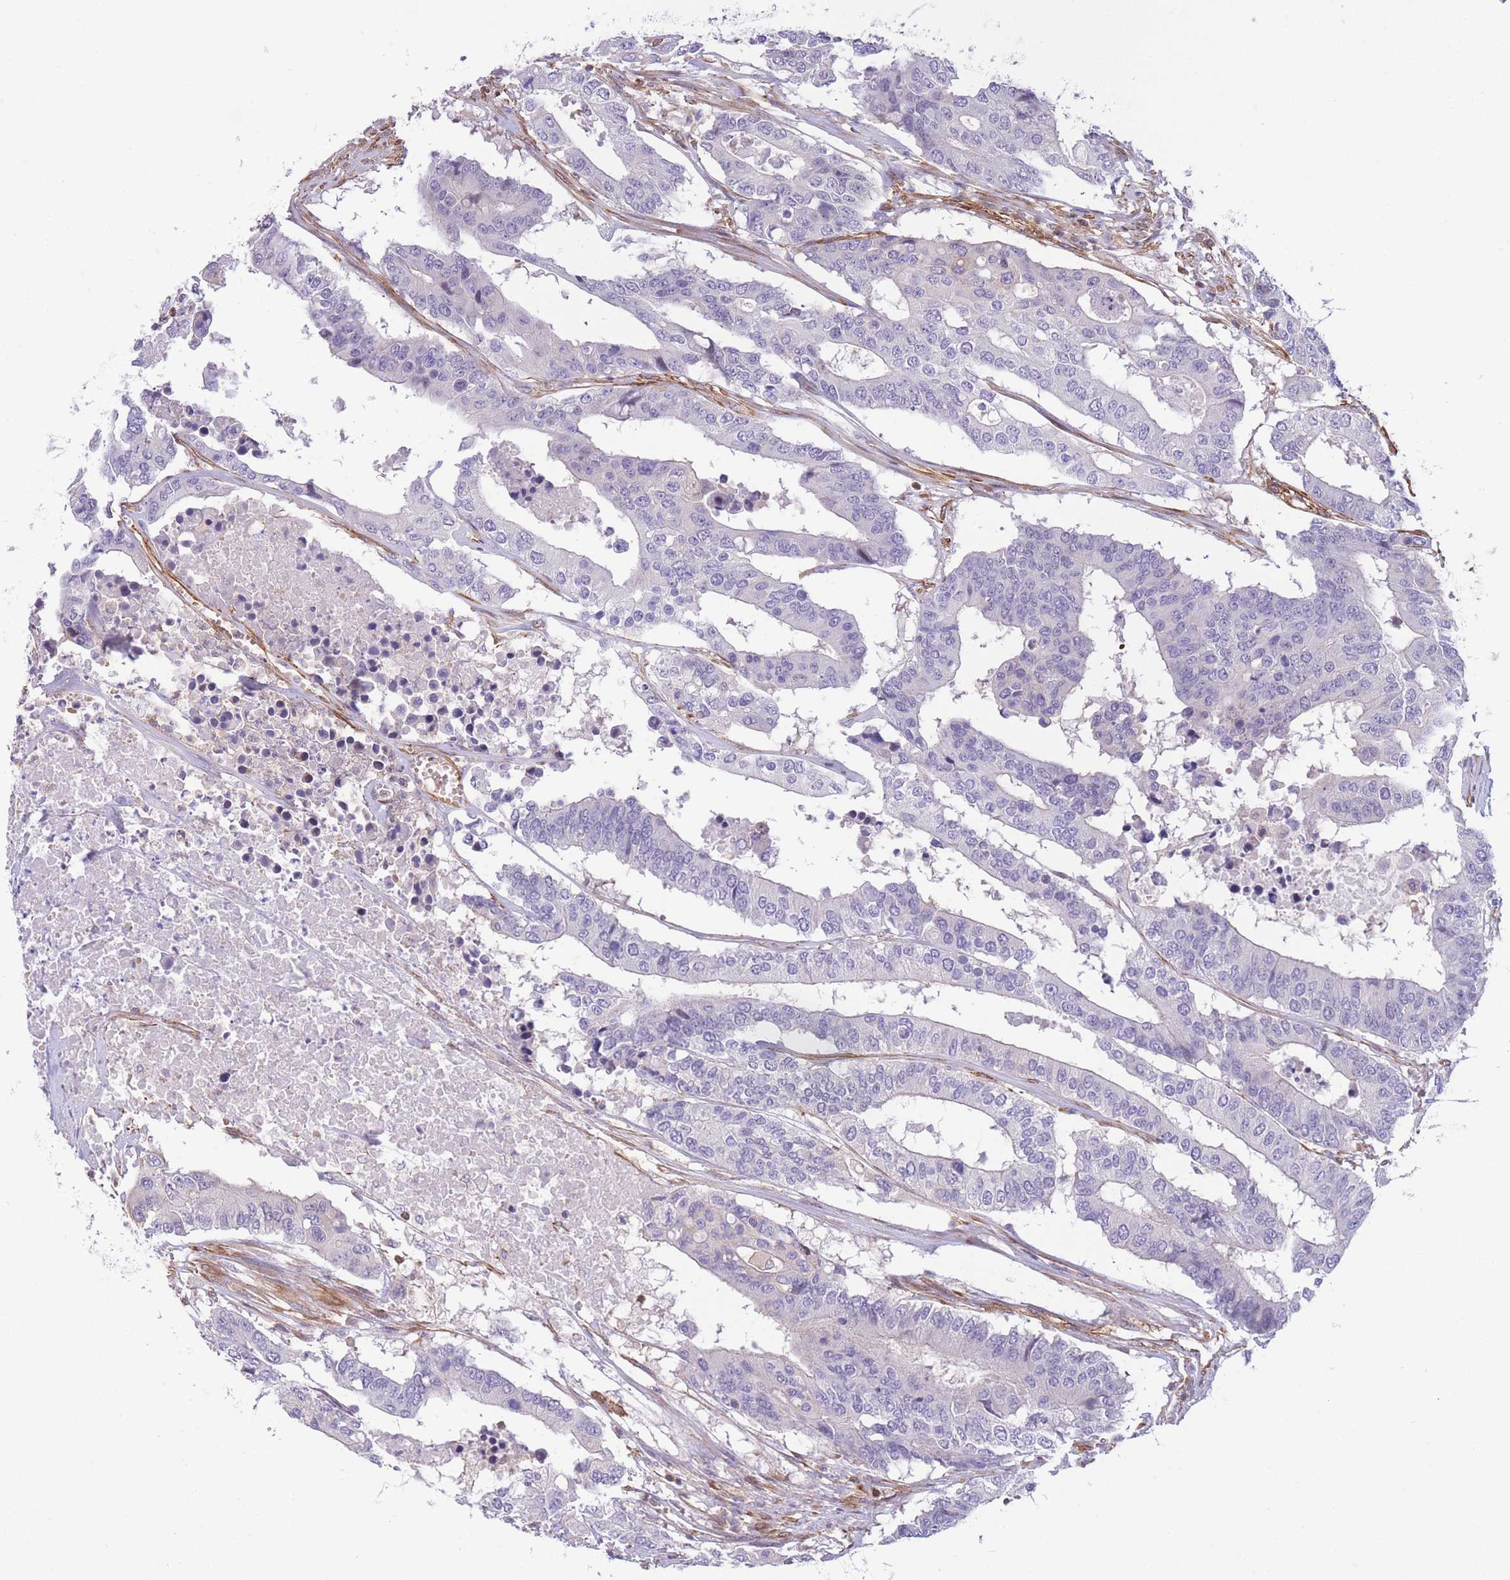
{"staining": {"intensity": "negative", "quantity": "none", "location": "none"}, "tissue": "colorectal cancer", "cell_type": "Tumor cells", "image_type": "cancer", "snomed": [{"axis": "morphology", "description": "Adenocarcinoma, NOS"}, {"axis": "topography", "description": "Colon"}], "caption": "Immunohistochemical staining of colorectal adenocarcinoma displays no significant expression in tumor cells.", "gene": "CDC25B", "patient": {"sex": "male", "age": 77}}